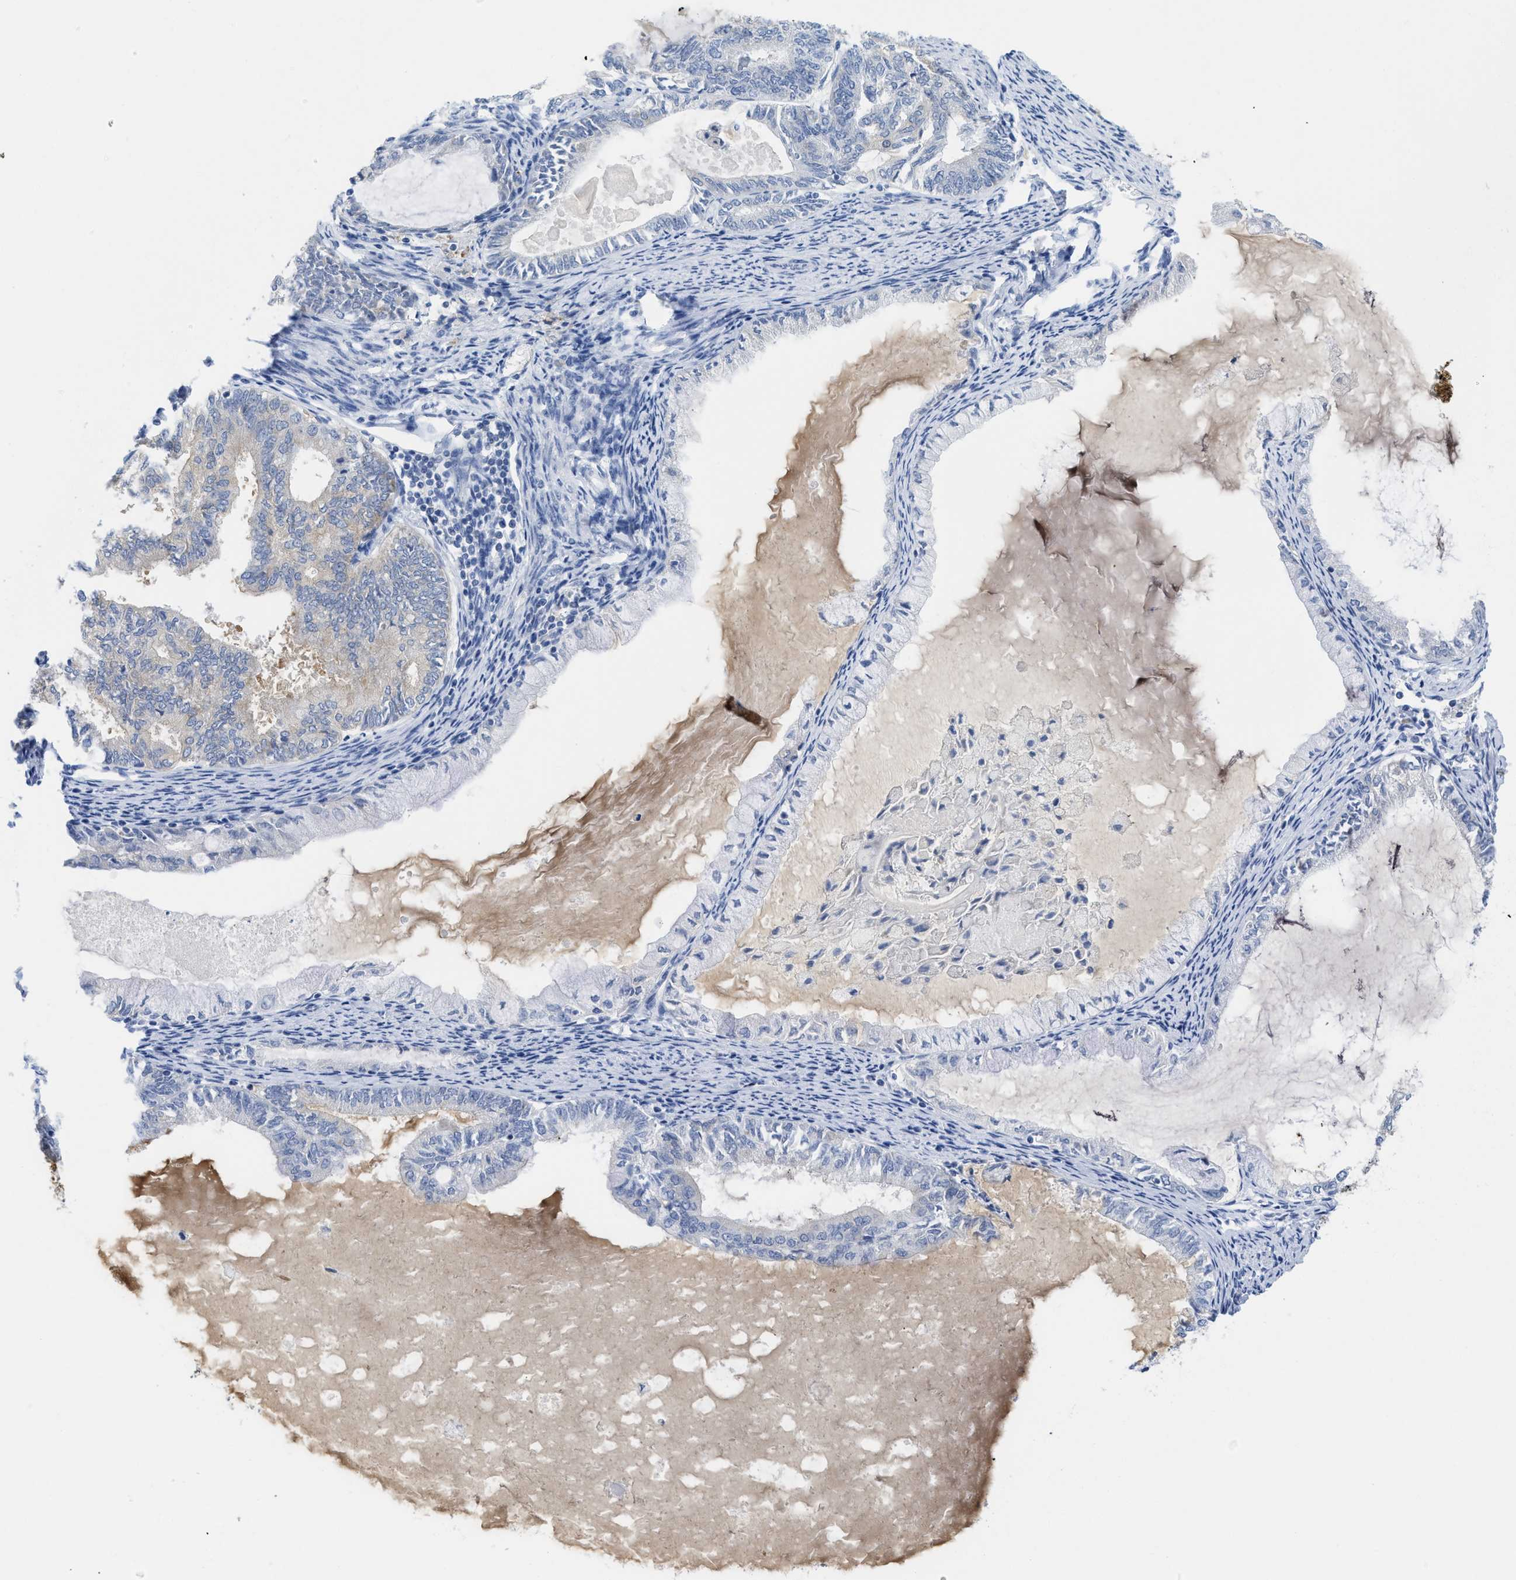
{"staining": {"intensity": "negative", "quantity": "none", "location": "none"}, "tissue": "endometrial cancer", "cell_type": "Tumor cells", "image_type": "cancer", "snomed": [{"axis": "morphology", "description": "Adenocarcinoma, NOS"}, {"axis": "topography", "description": "Endometrium"}], "caption": "Tumor cells show no significant positivity in endometrial adenocarcinoma.", "gene": "GATD3", "patient": {"sex": "female", "age": 86}}